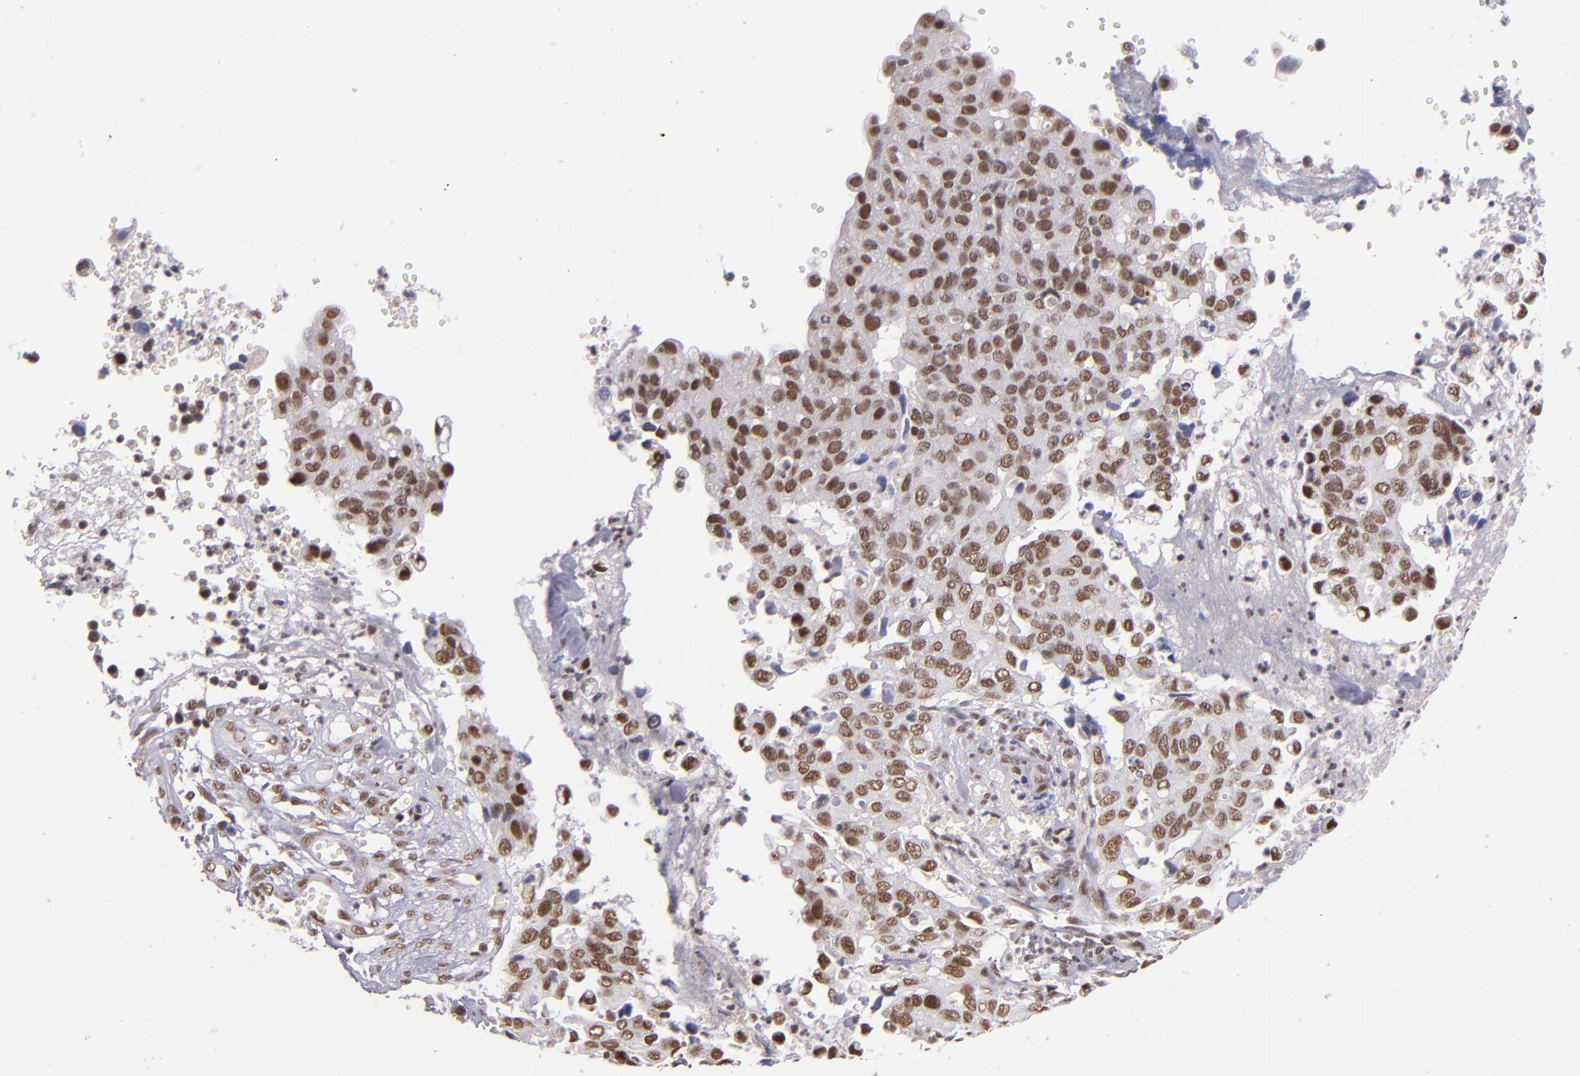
{"staining": {"intensity": "moderate", "quantity": ">75%", "location": "nuclear"}, "tissue": "cervical cancer", "cell_type": "Tumor cells", "image_type": "cancer", "snomed": [{"axis": "morphology", "description": "Normal tissue, NOS"}, {"axis": "morphology", "description": "Squamous cell carcinoma, NOS"}, {"axis": "topography", "description": "Cervix"}], "caption": "An image of human squamous cell carcinoma (cervical) stained for a protein shows moderate nuclear brown staining in tumor cells. Immunohistochemistry stains the protein in brown and the nuclei are stained blue.", "gene": "ZNF148", "patient": {"sex": "female", "age": 45}}